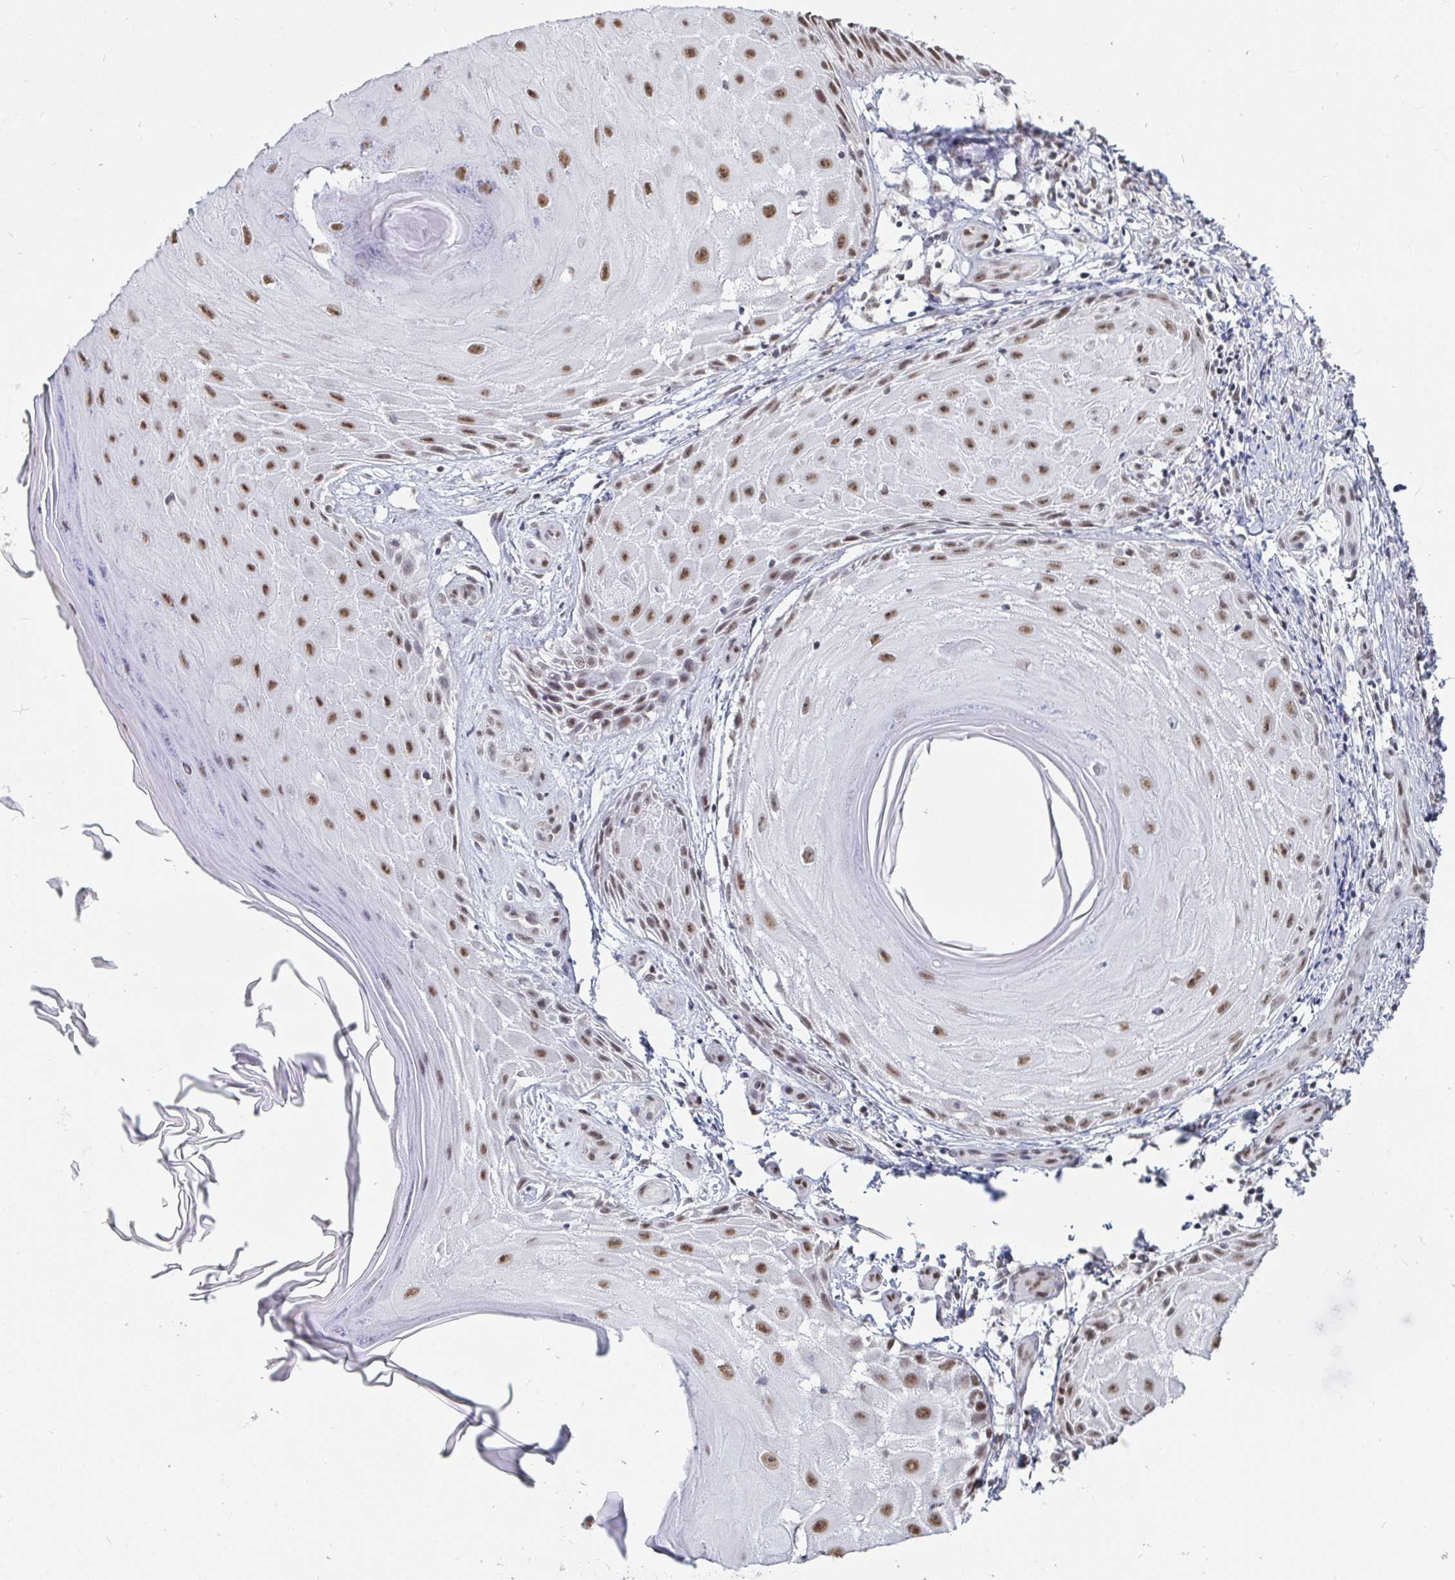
{"staining": {"intensity": "moderate", "quantity": ">75%", "location": "nuclear"}, "tissue": "skin cancer", "cell_type": "Tumor cells", "image_type": "cancer", "snomed": [{"axis": "morphology", "description": "Squamous cell carcinoma, NOS"}, {"axis": "topography", "description": "Skin"}], "caption": "A brown stain labels moderate nuclear expression of a protein in skin squamous cell carcinoma tumor cells.", "gene": "TRIP12", "patient": {"sex": "female", "age": 77}}